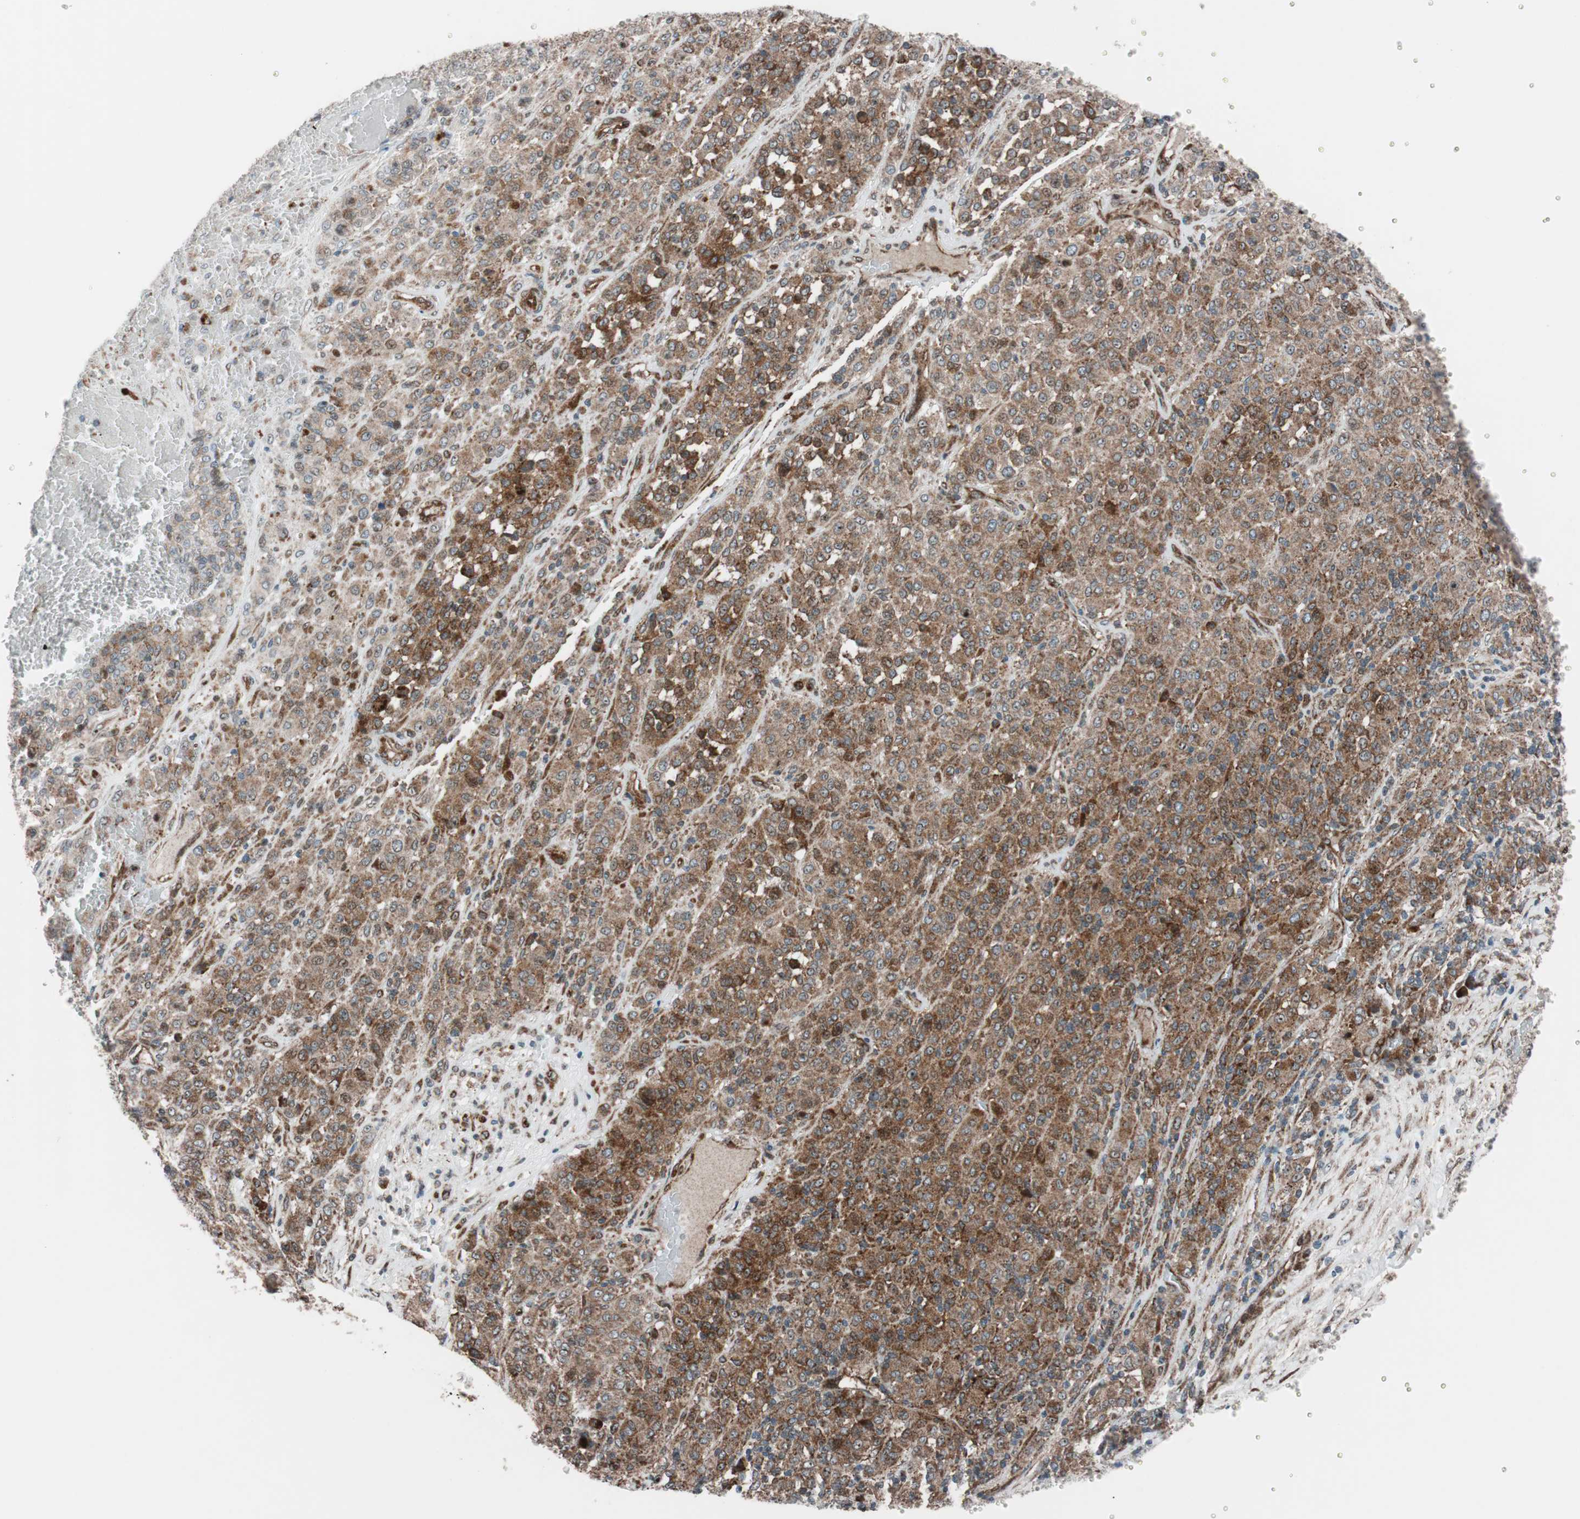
{"staining": {"intensity": "strong", "quantity": ">75%", "location": "cytoplasmic/membranous"}, "tissue": "melanoma", "cell_type": "Tumor cells", "image_type": "cancer", "snomed": [{"axis": "morphology", "description": "Malignant melanoma, Metastatic site"}, {"axis": "topography", "description": "Pancreas"}], "caption": "This image demonstrates melanoma stained with IHC to label a protein in brown. The cytoplasmic/membranous of tumor cells show strong positivity for the protein. Nuclei are counter-stained blue.", "gene": "CCL14", "patient": {"sex": "female", "age": 30}}